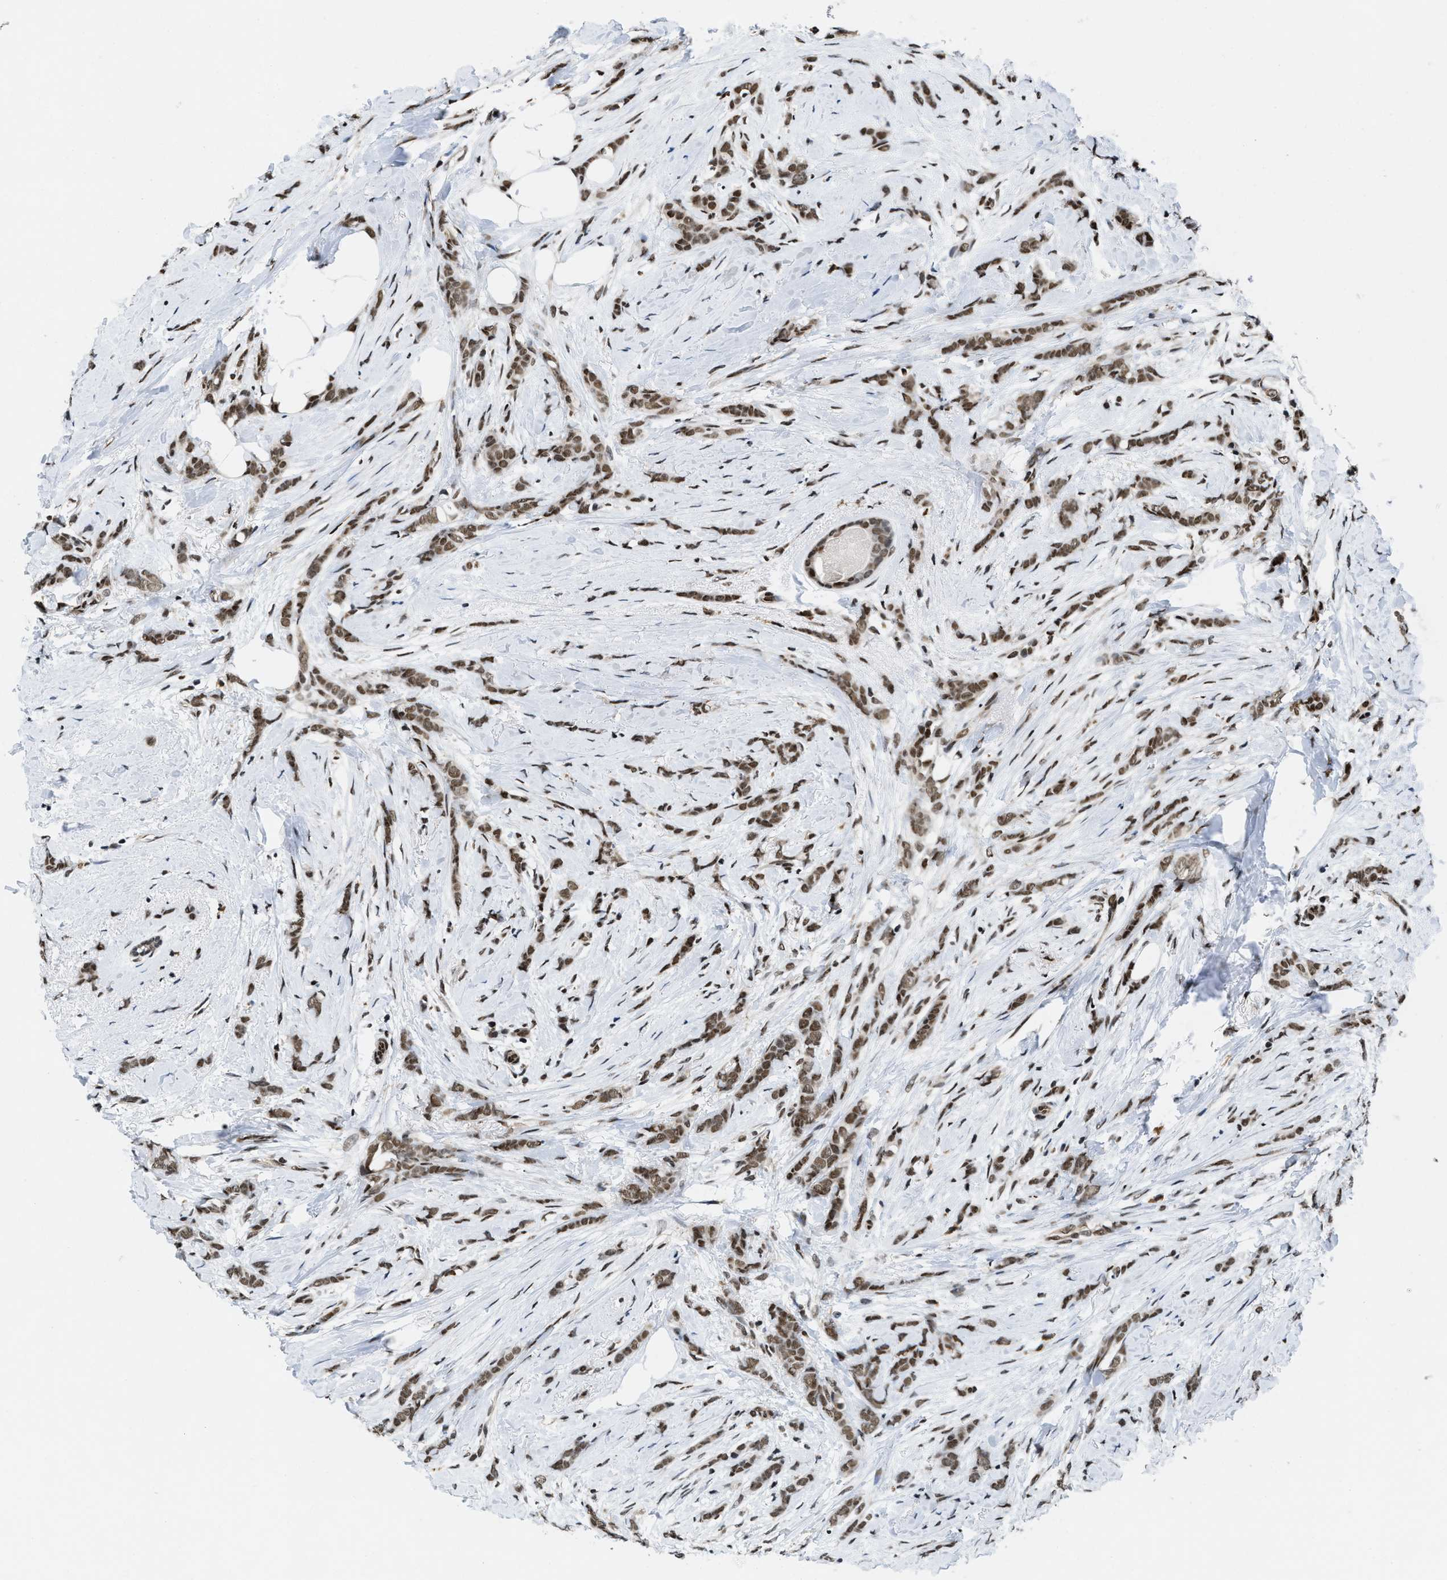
{"staining": {"intensity": "moderate", "quantity": ">75%", "location": "nuclear"}, "tissue": "breast cancer", "cell_type": "Tumor cells", "image_type": "cancer", "snomed": [{"axis": "morphology", "description": "Lobular carcinoma, in situ"}, {"axis": "morphology", "description": "Lobular carcinoma"}, {"axis": "topography", "description": "Breast"}], "caption": "Immunohistochemical staining of breast cancer demonstrates moderate nuclear protein positivity in approximately >75% of tumor cells.", "gene": "SAFB", "patient": {"sex": "female", "age": 41}}